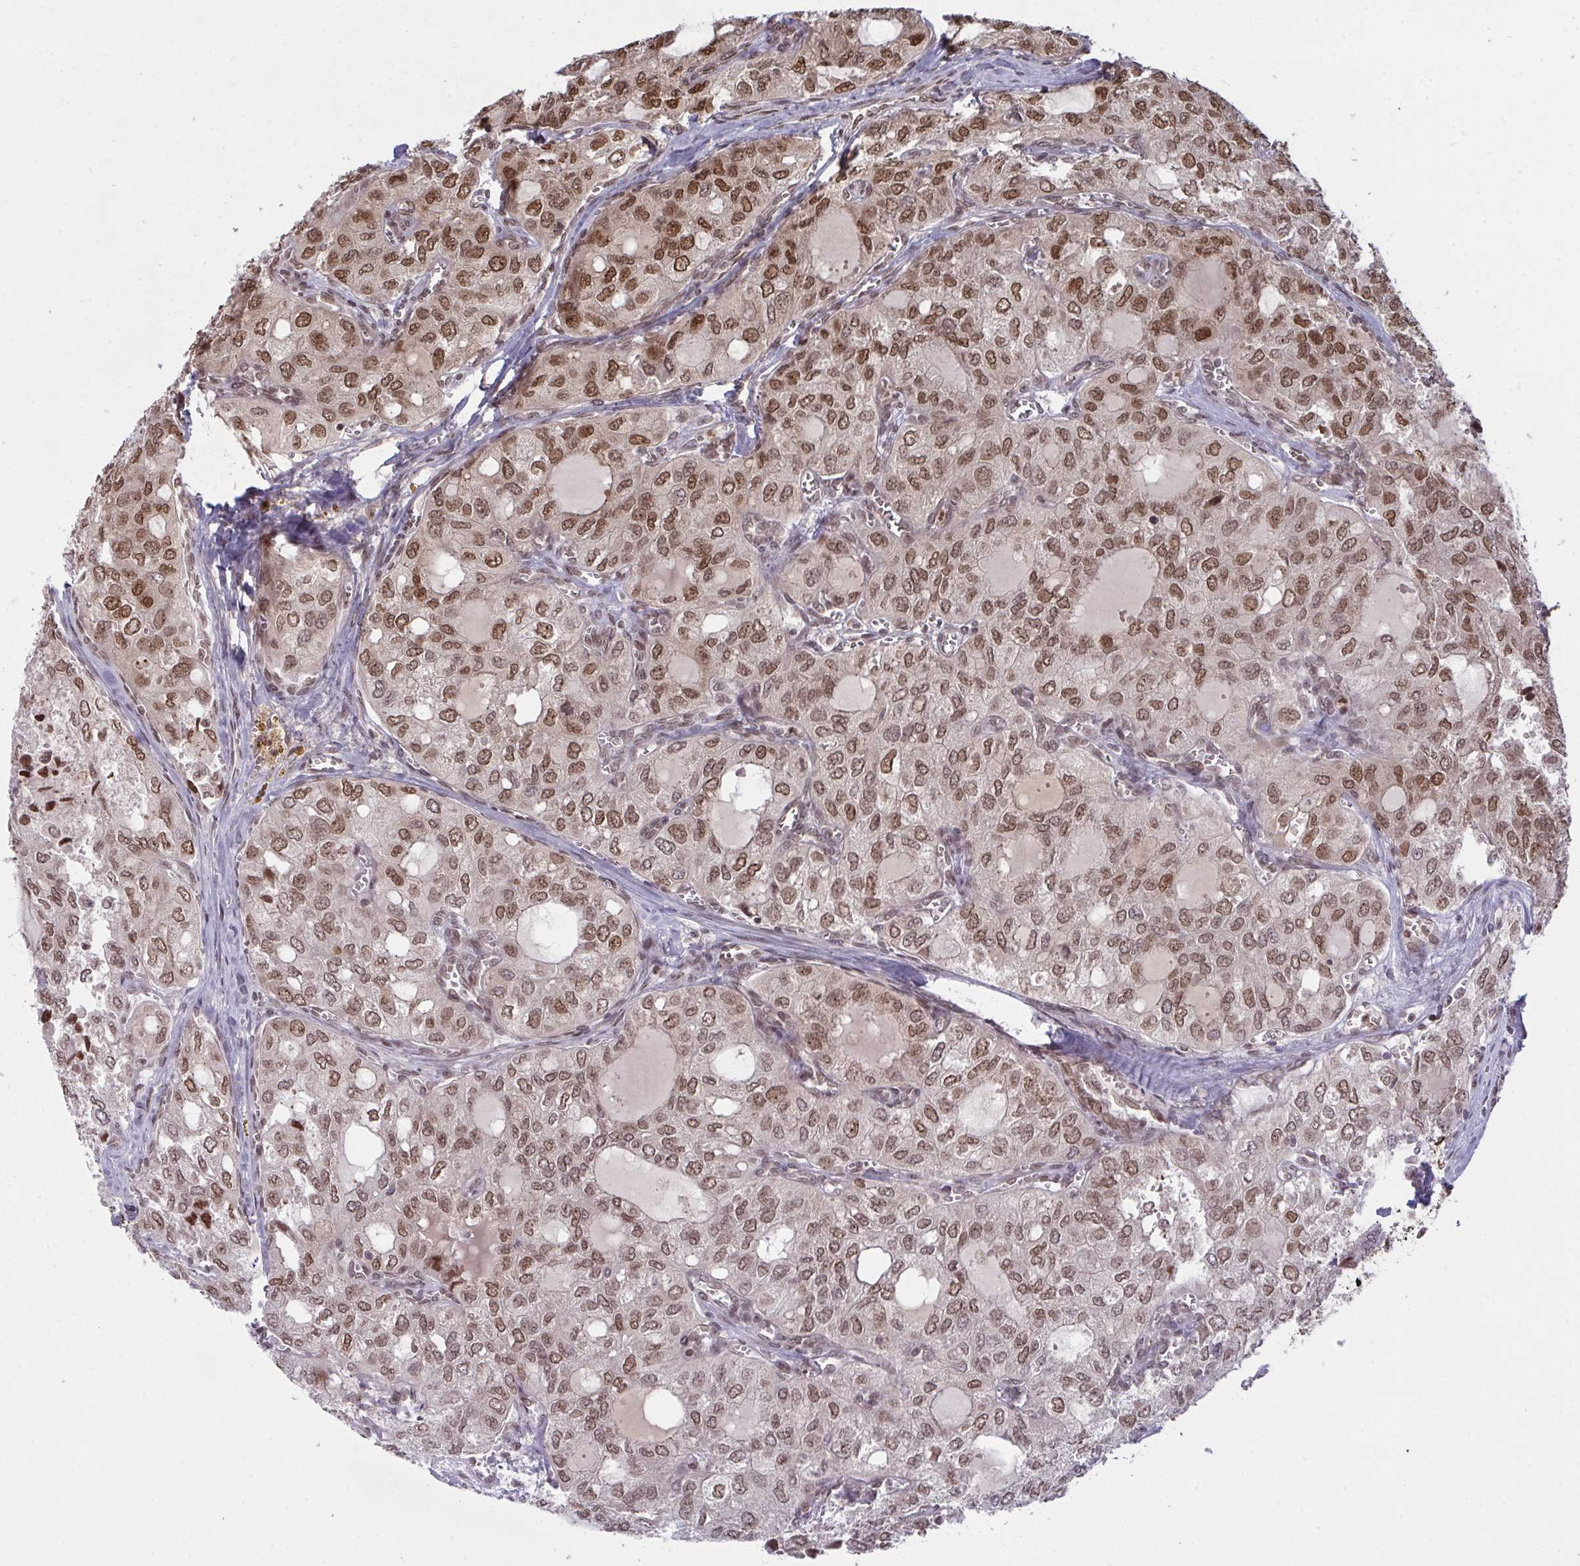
{"staining": {"intensity": "moderate", "quantity": ">75%", "location": "nuclear"}, "tissue": "thyroid cancer", "cell_type": "Tumor cells", "image_type": "cancer", "snomed": [{"axis": "morphology", "description": "Follicular adenoma carcinoma, NOS"}, {"axis": "topography", "description": "Thyroid gland"}], "caption": "Protein expression analysis of thyroid cancer reveals moderate nuclear positivity in about >75% of tumor cells.", "gene": "UXT", "patient": {"sex": "male", "age": 75}}